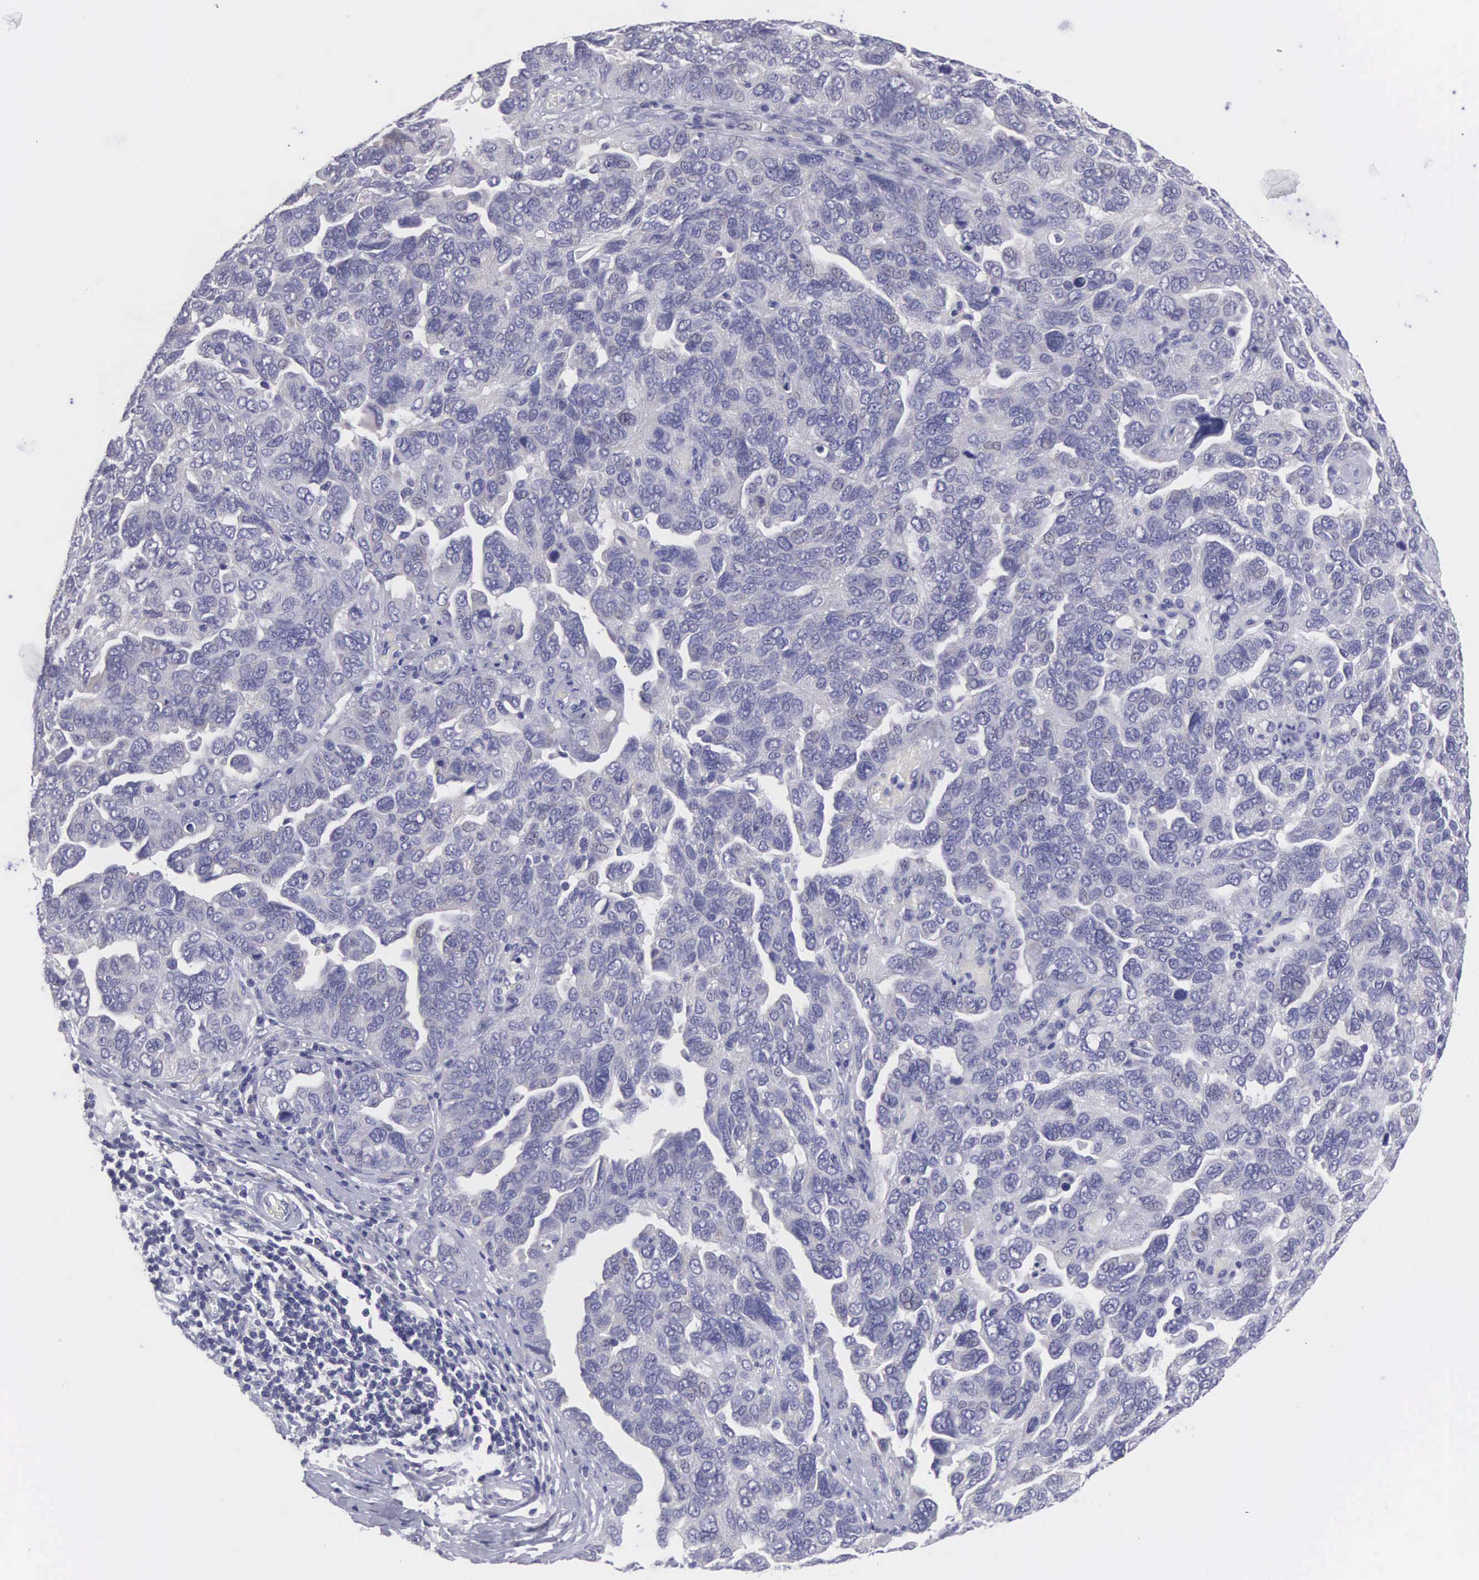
{"staining": {"intensity": "negative", "quantity": "none", "location": "none"}, "tissue": "ovarian cancer", "cell_type": "Tumor cells", "image_type": "cancer", "snomed": [{"axis": "morphology", "description": "Cystadenocarcinoma, serous, NOS"}, {"axis": "topography", "description": "Ovary"}], "caption": "A histopathology image of human serous cystadenocarcinoma (ovarian) is negative for staining in tumor cells. Brightfield microscopy of IHC stained with DAB (brown) and hematoxylin (blue), captured at high magnification.", "gene": "SLITRK4", "patient": {"sex": "female", "age": 64}}